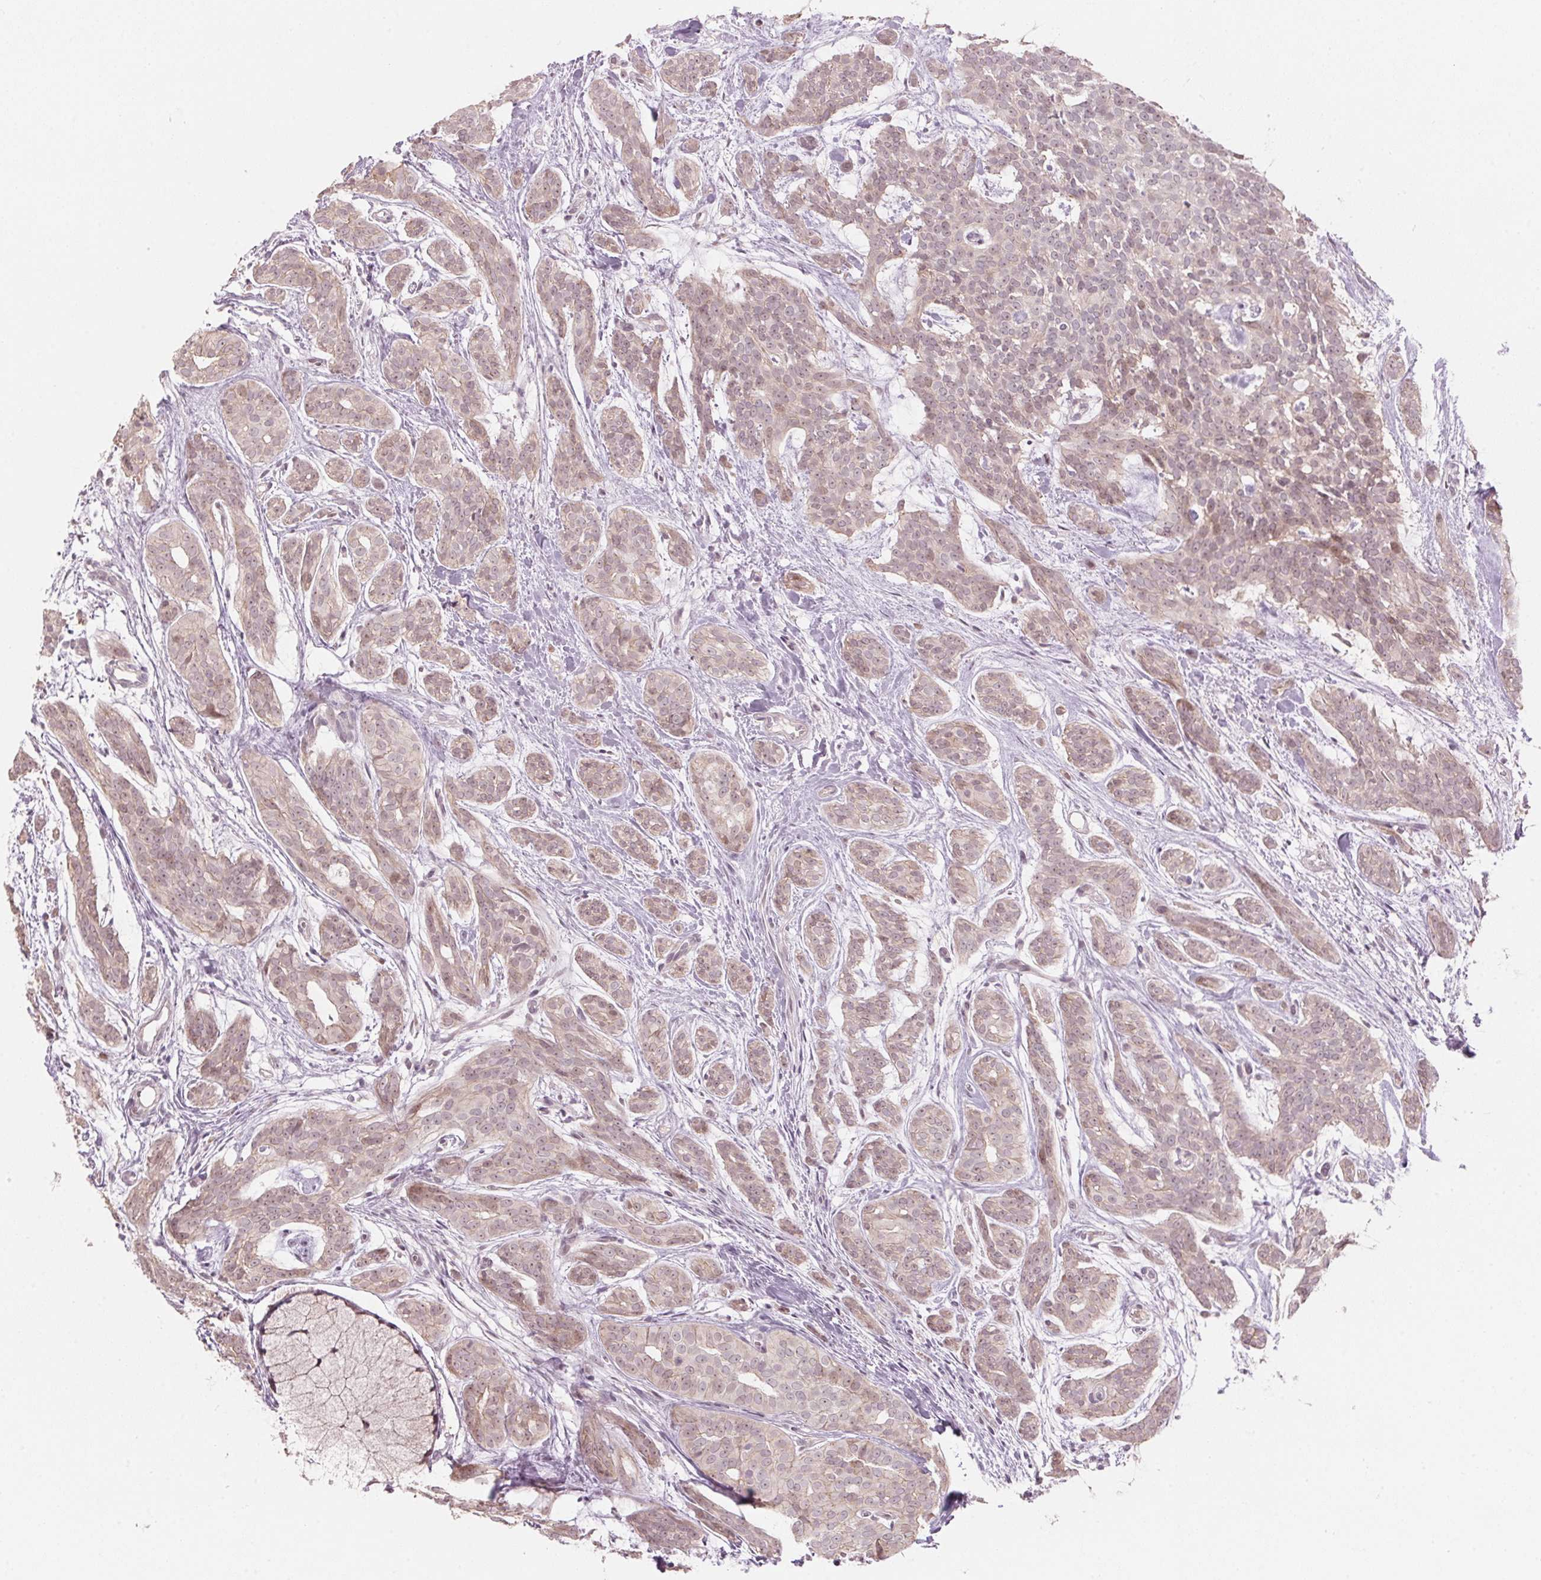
{"staining": {"intensity": "weak", "quantity": ">75%", "location": "cytoplasmic/membranous"}, "tissue": "head and neck cancer", "cell_type": "Tumor cells", "image_type": "cancer", "snomed": [{"axis": "morphology", "description": "Adenocarcinoma, NOS"}, {"axis": "topography", "description": "Head-Neck"}], "caption": "Protein staining shows weak cytoplasmic/membranous positivity in approximately >75% of tumor cells in head and neck adenocarcinoma. (DAB (3,3'-diaminobenzidine) = brown stain, brightfield microscopy at high magnification).", "gene": "TMED6", "patient": {"sex": "male", "age": 66}}